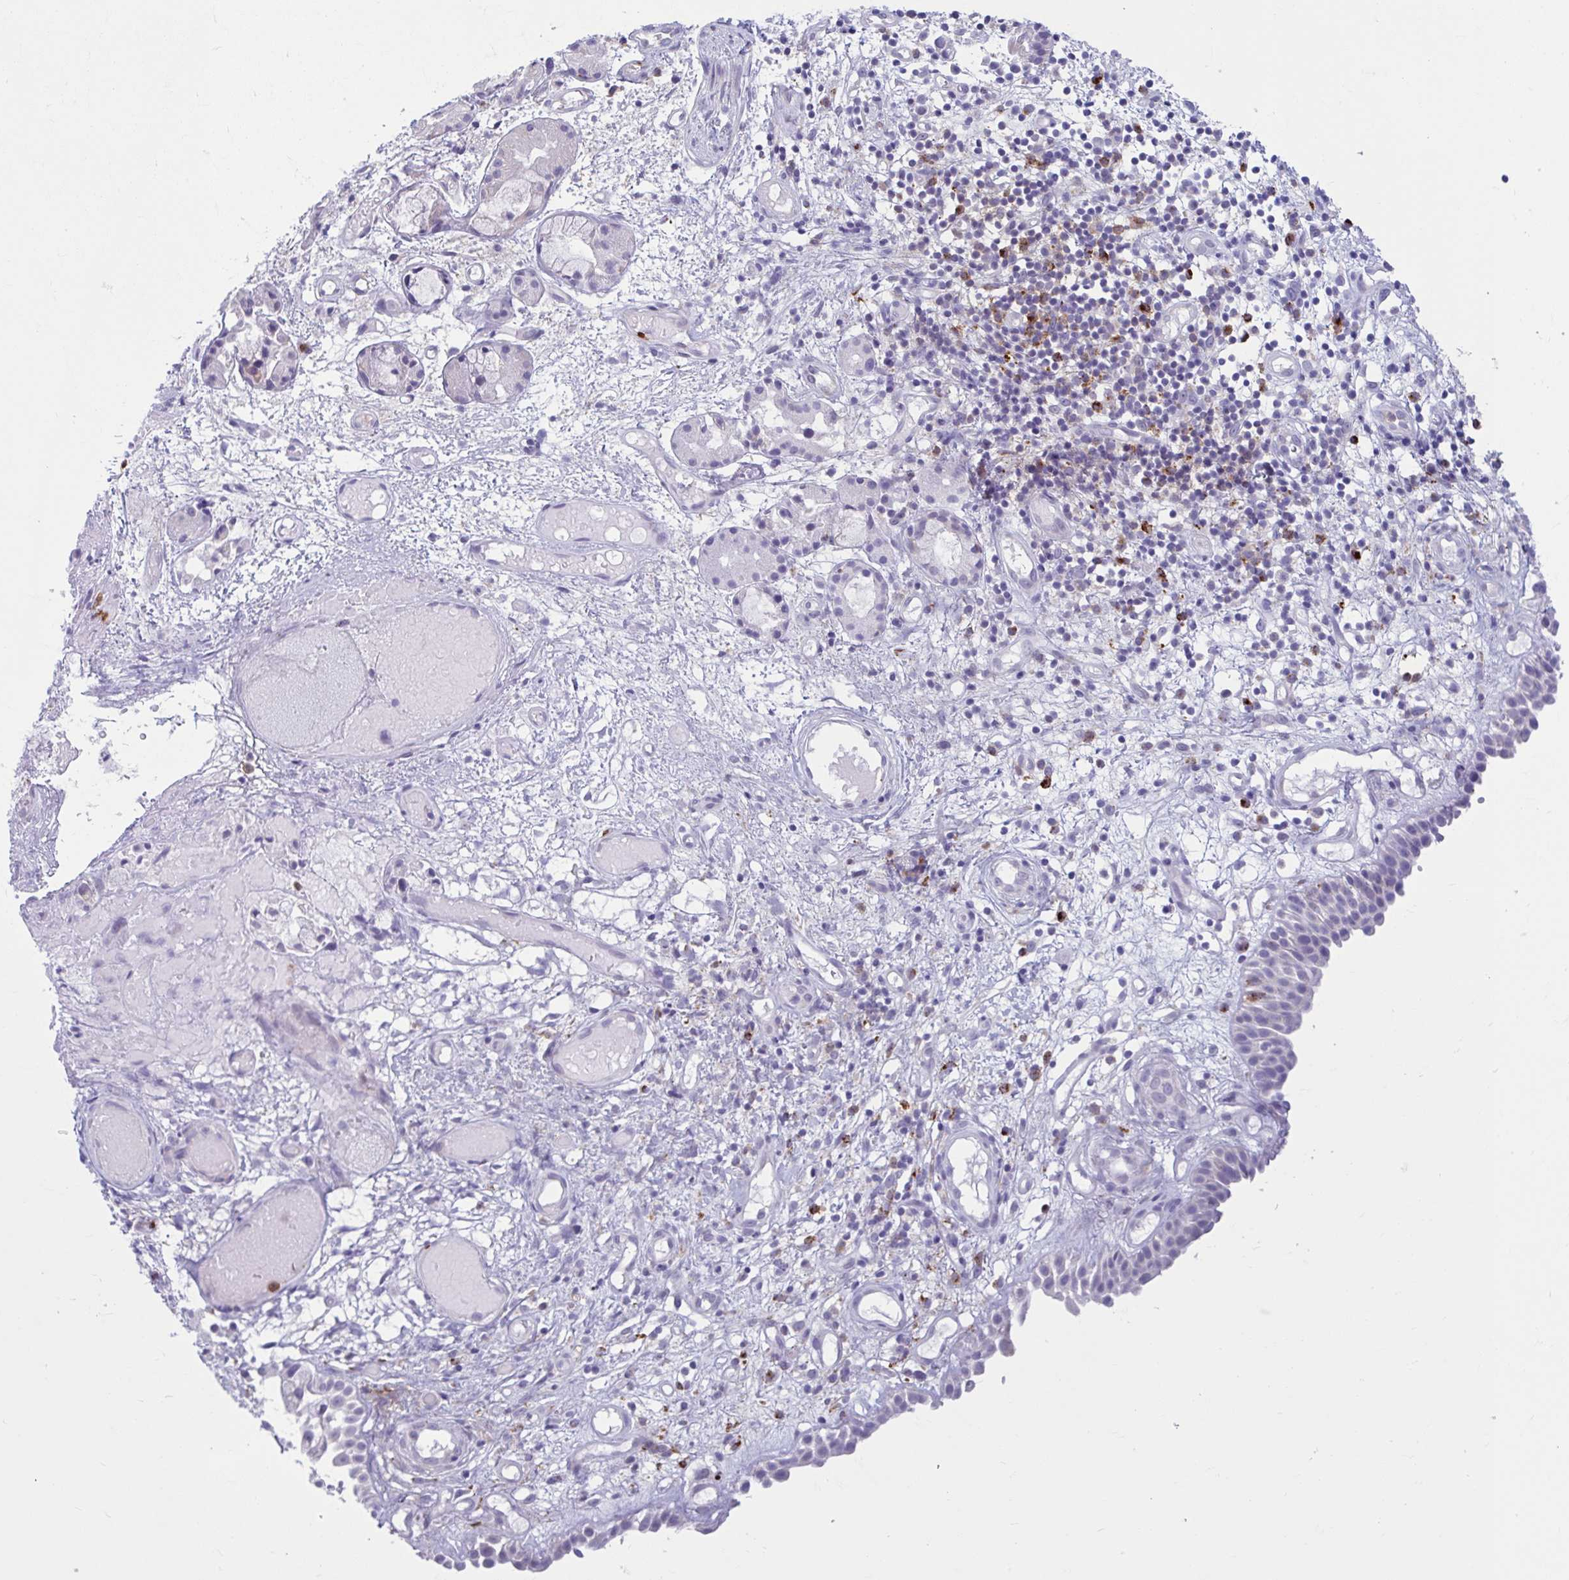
{"staining": {"intensity": "negative", "quantity": "none", "location": "none"}, "tissue": "nasopharynx", "cell_type": "Respiratory epithelial cells", "image_type": "normal", "snomed": [{"axis": "morphology", "description": "Normal tissue, NOS"}, {"axis": "morphology", "description": "Inflammation, NOS"}, {"axis": "topography", "description": "Nasopharynx"}], "caption": "Protein analysis of unremarkable nasopharynx shows no significant staining in respiratory epithelial cells.", "gene": "CEP120", "patient": {"sex": "male", "age": 54}}